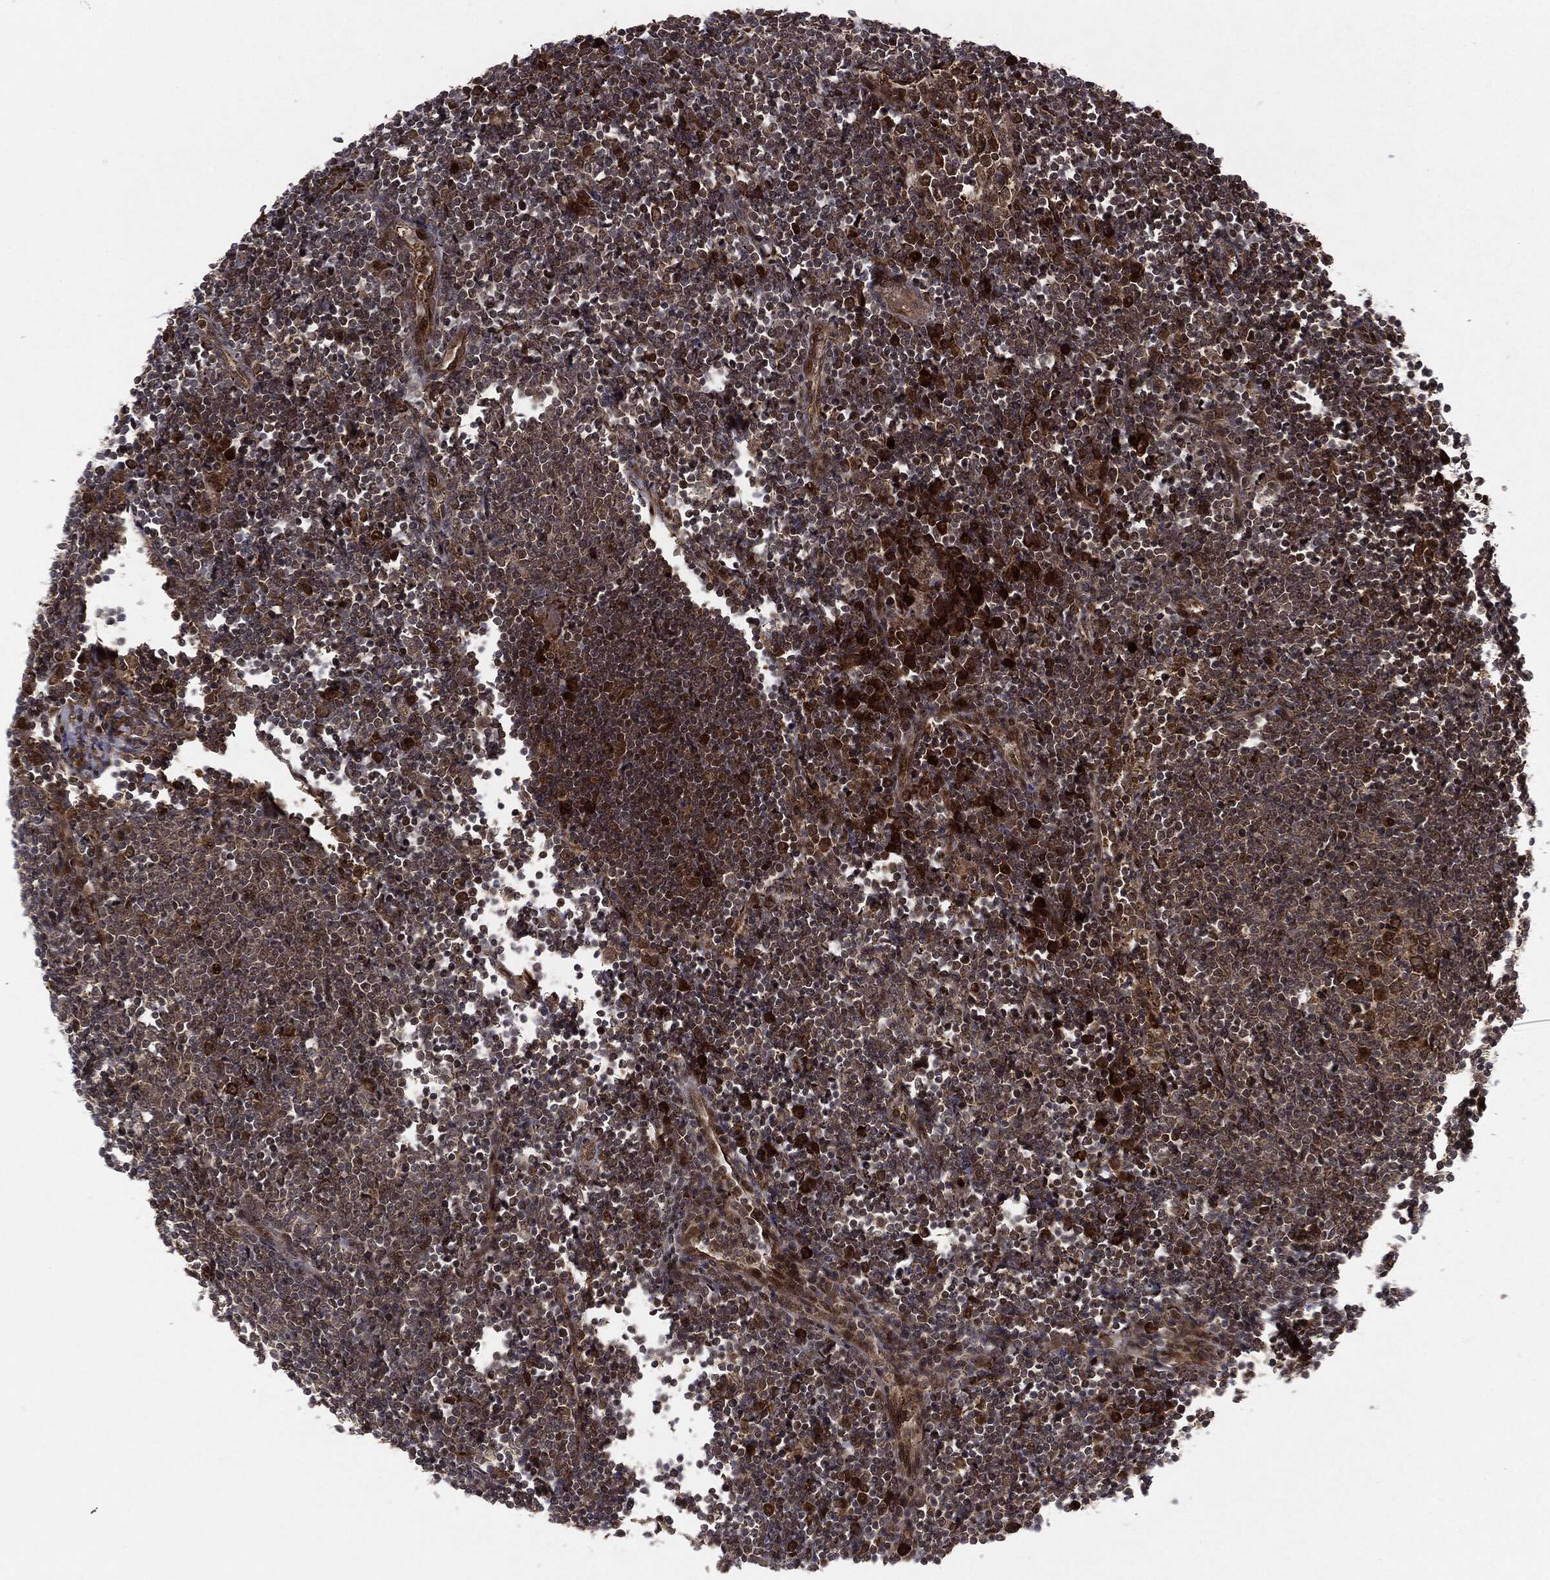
{"staining": {"intensity": "strong", "quantity": "<25%", "location": "cytoplasmic/membranous"}, "tissue": "lymph node", "cell_type": "Non-germinal center cells", "image_type": "normal", "snomed": [{"axis": "morphology", "description": "Normal tissue, NOS"}, {"axis": "morphology", "description": "Adenocarcinoma, NOS"}, {"axis": "topography", "description": "Lymph node"}, {"axis": "topography", "description": "Pancreas"}], "caption": "The photomicrograph reveals a brown stain indicating the presence of a protein in the cytoplasmic/membranous of non-germinal center cells in lymph node.", "gene": "OTUB1", "patient": {"sex": "female", "age": 58}}